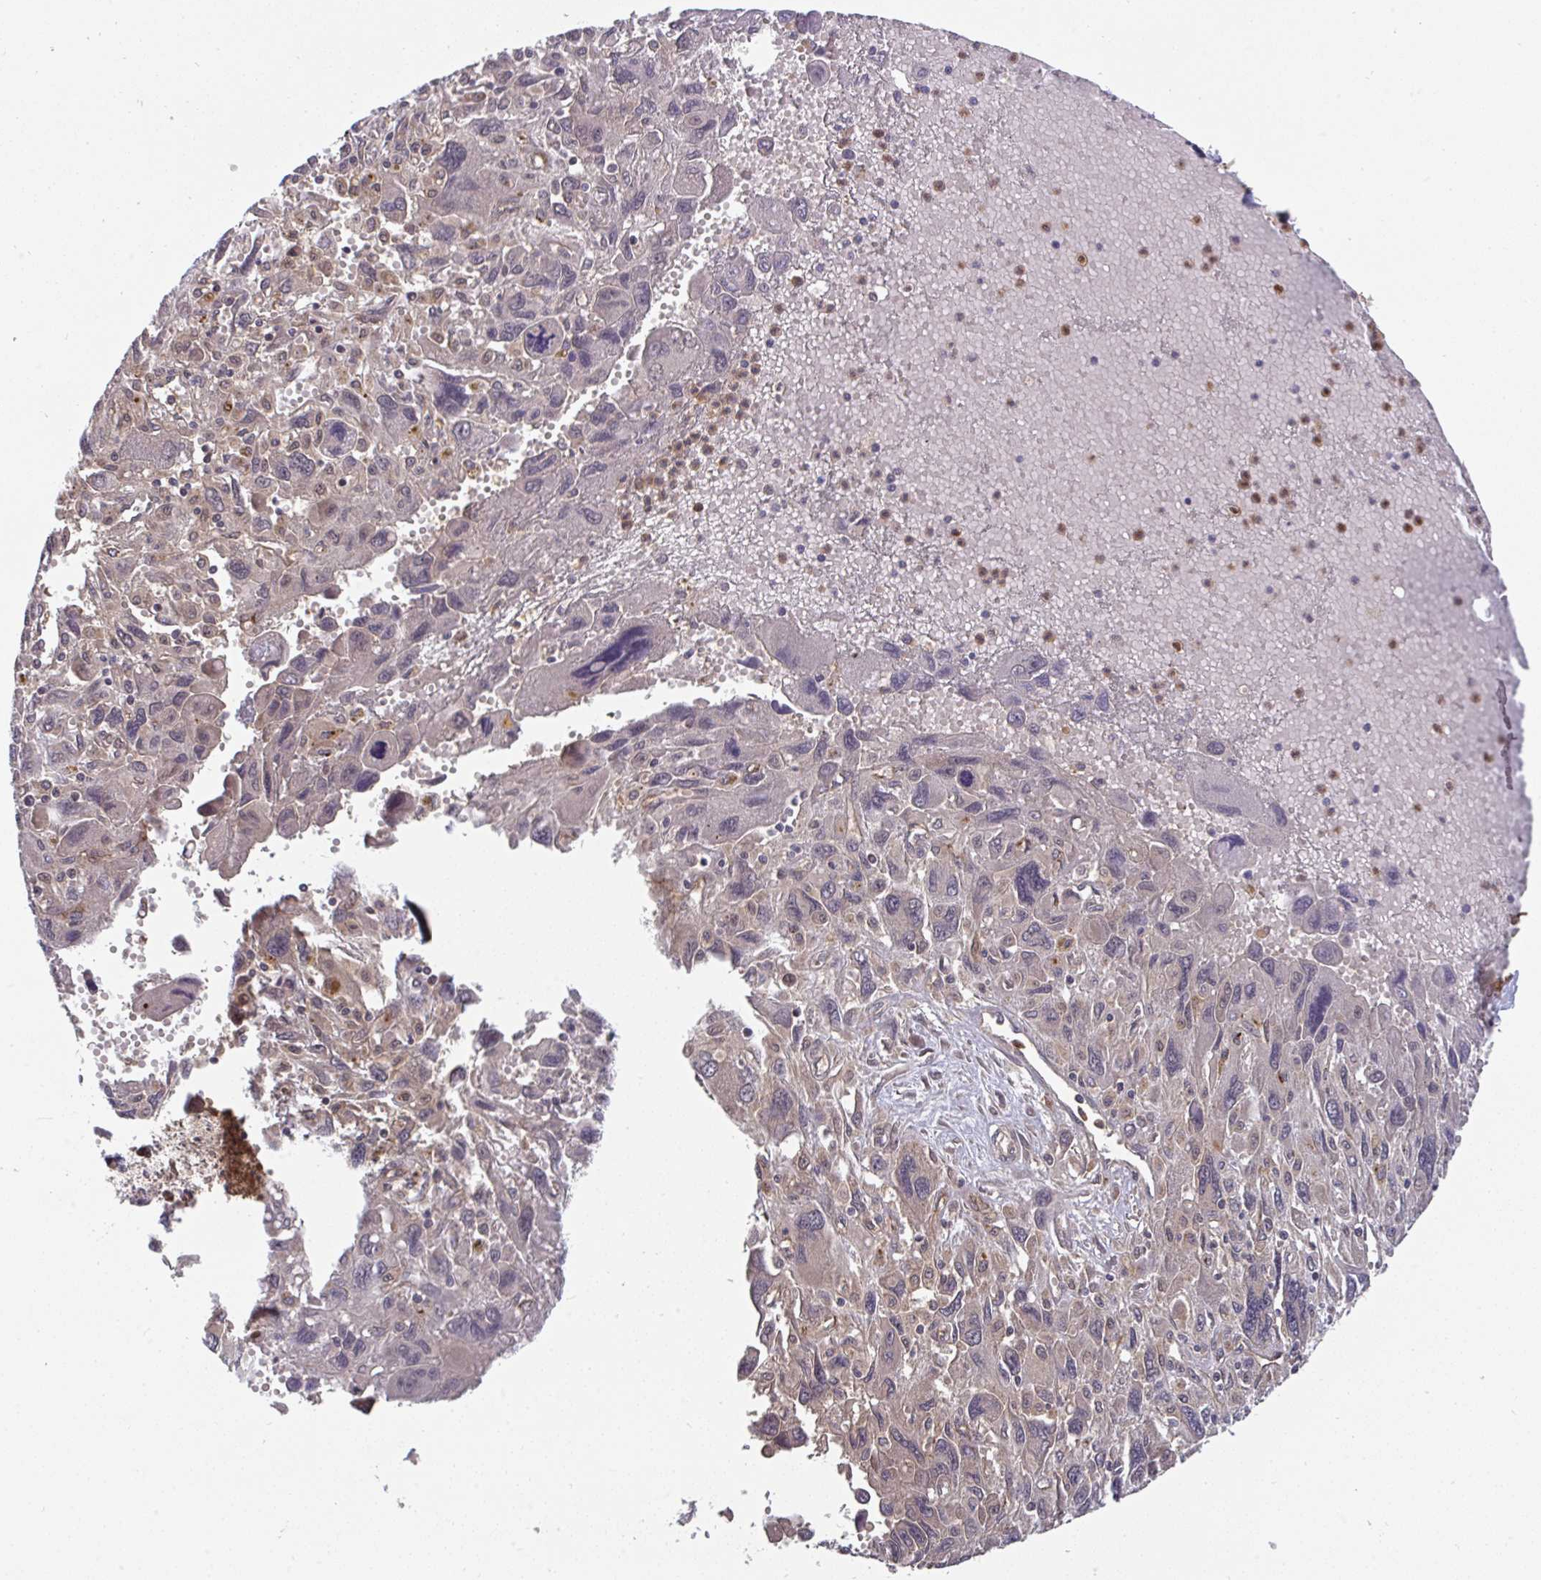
{"staining": {"intensity": "negative", "quantity": "none", "location": "none"}, "tissue": "pancreatic cancer", "cell_type": "Tumor cells", "image_type": "cancer", "snomed": [{"axis": "morphology", "description": "Adenocarcinoma, NOS"}, {"axis": "topography", "description": "Pancreas"}], "caption": "Pancreatic cancer was stained to show a protein in brown. There is no significant positivity in tumor cells.", "gene": "TIGAR", "patient": {"sex": "female", "age": 47}}